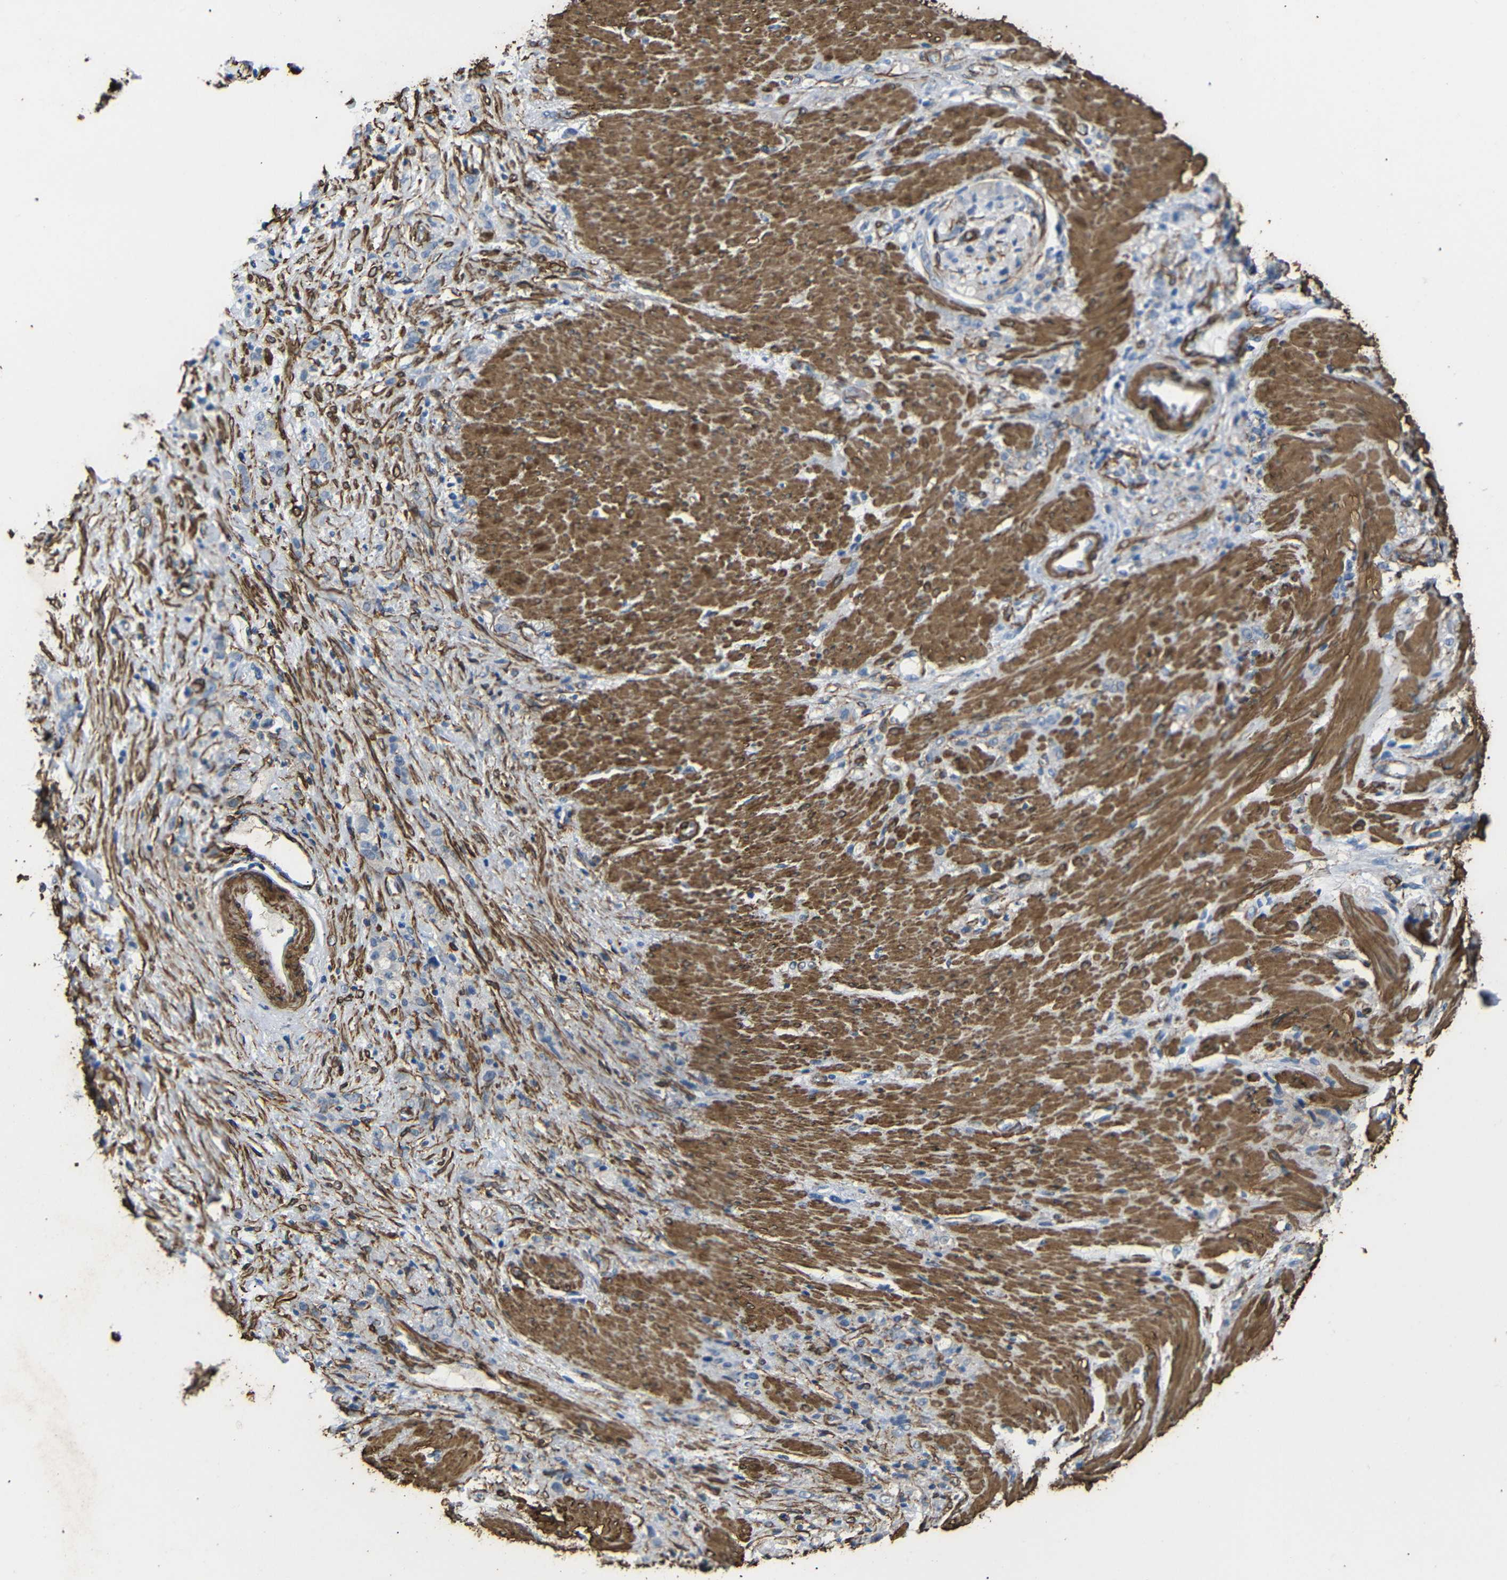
{"staining": {"intensity": "negative", "quantity": "none", "location": "none"}, "tissue": "stomach cancer", "cell_type": "Tumor cells", "image_type": "cancer", "snomed": [{"axis": "morphology", "description": "Adenocarcinoma, NOS"}, {"axis": "topography", "description": "Stomach"}], "caption": "IHC micrograph of human stomach cancer stained for a protein (brown), which shows no positivity in tumor cells.", "gene": "ACTA2", "patient": {"sex": "male", "age": 82}}